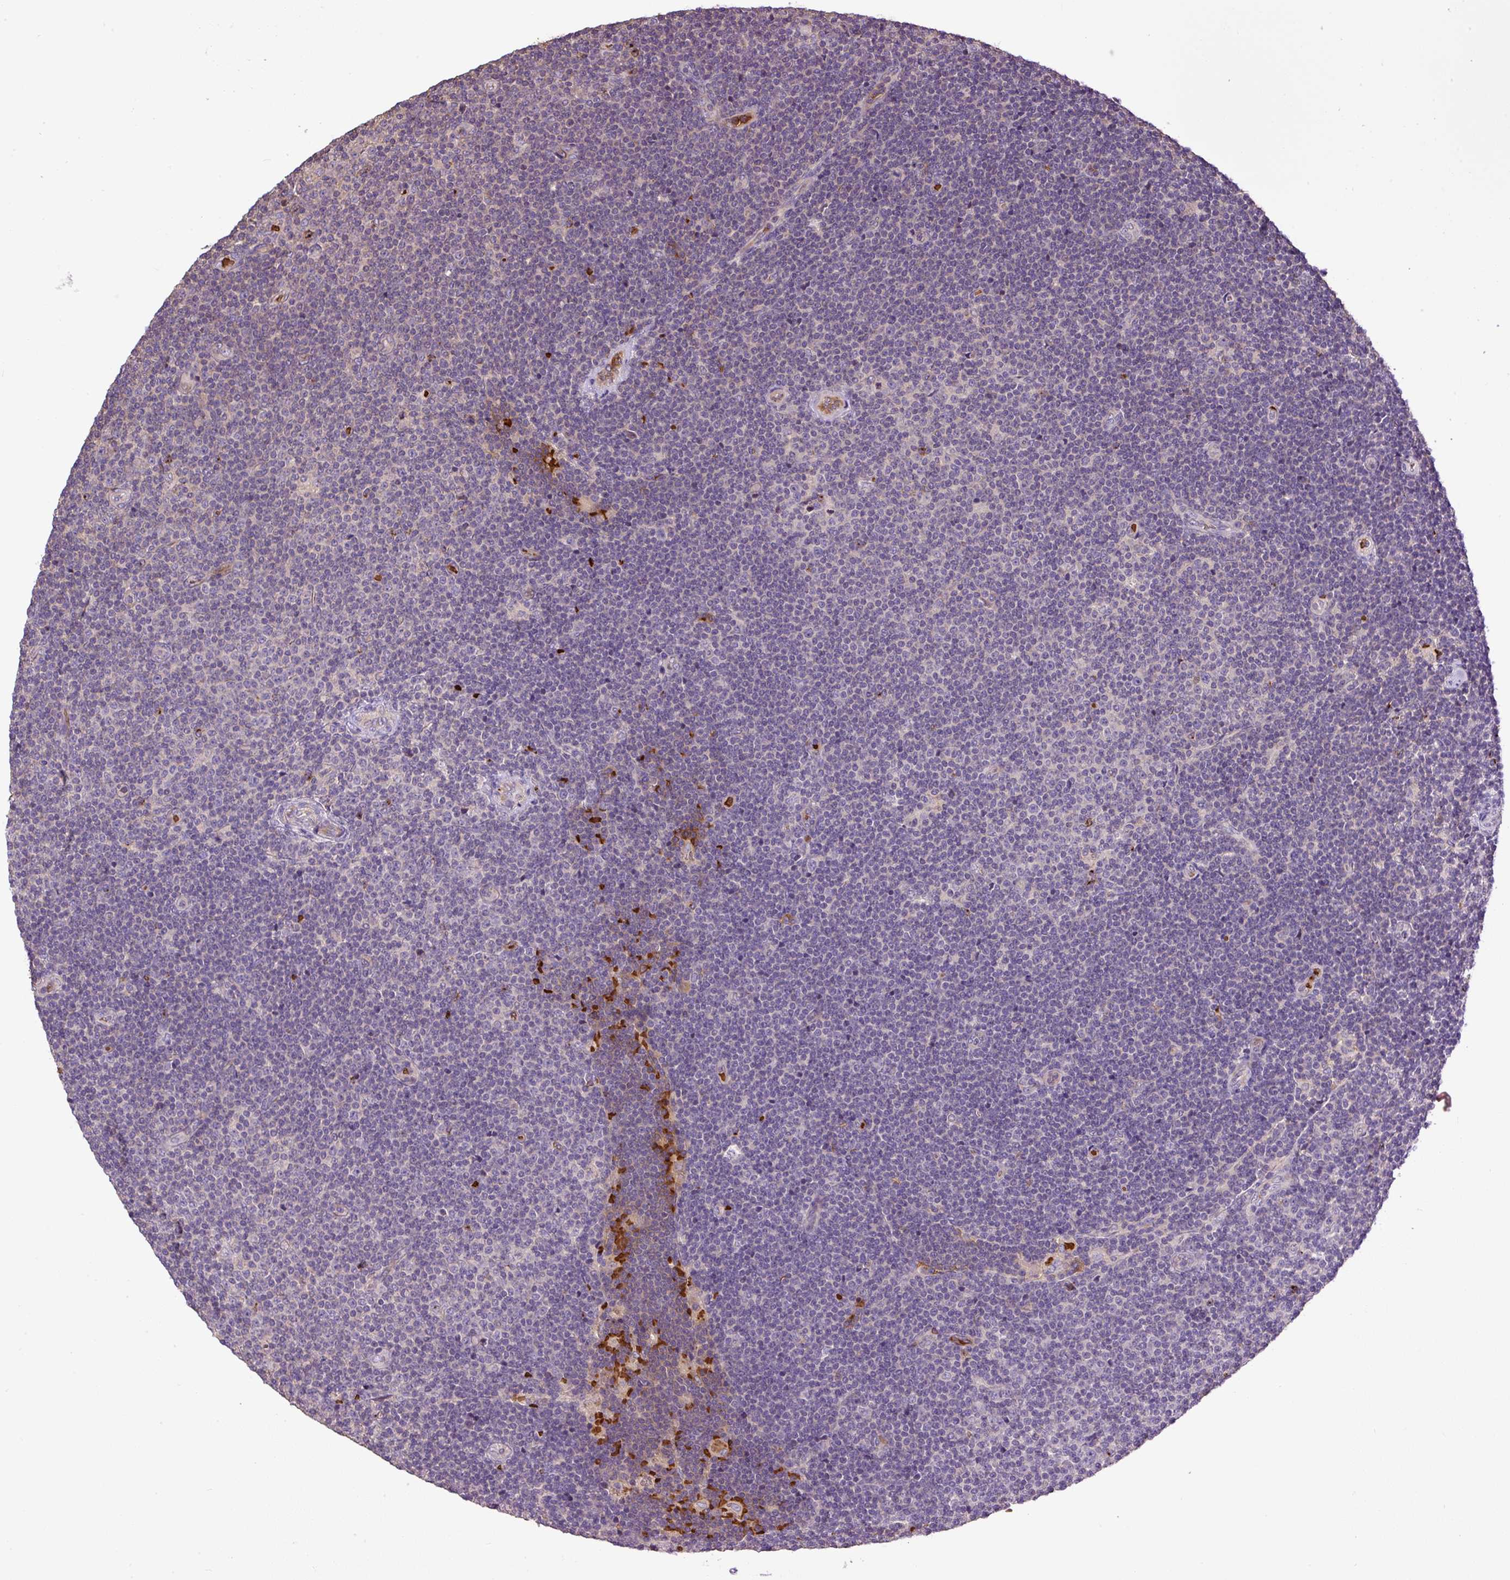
{"staining": {"intensity": "negative", "quantity": "none", "location": "none"}, "tissue": "lymphoma", "cell_type": "Tumor cells", "image_type": "cancer", "snomed": [{"axis": "morphology", "description": "Malignant lymphoma, non-Hodgkin's type, Low grade"}, {"axis": "topography", "description": "Lymph node"}], "caption": "Tumor cells show no significant protein expression in low-grade malignant lymphoma, non-Hodgkin's type.", "gene": "CXCL13", "patient": {"sex": "male", "age": 48}}